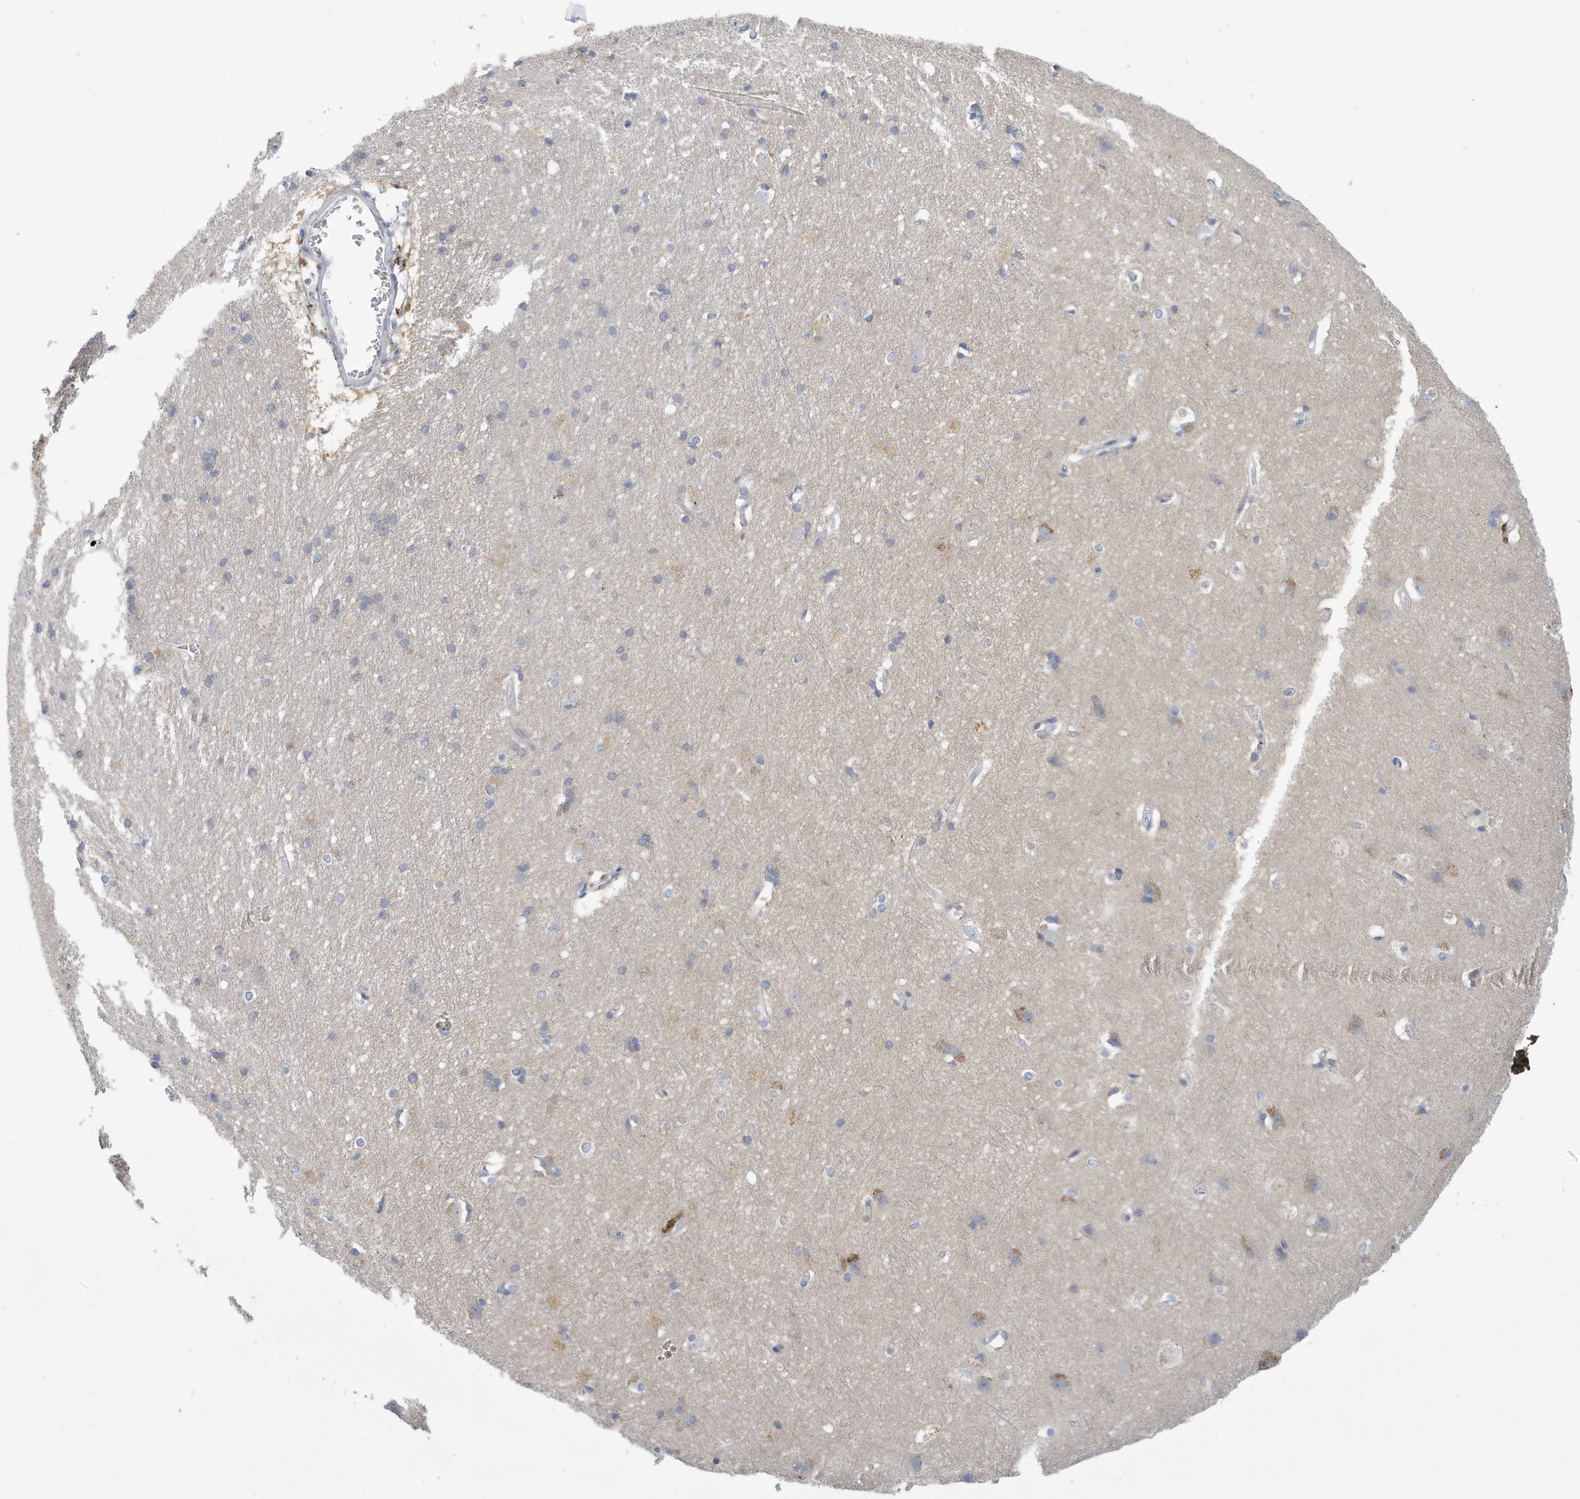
{"staining": {"intensity": "negative", "quantity": "none", "location": "none"}, "tissue": "cerebral cortex", "cell_type": "Endothelial cells", "image_type": "normal", "snomed": [{"axis": "morphology", "description": "Normal tissue, NOS"}, {"axis": "topography", "description": "Cerebral cortex"}], "caption": "Immunohistochemical staining of unremarkable human cerebral cortex displays no significant positivity in endothelial cells. The staining is performed using DAB (3,3'-diaminobenzidine) brown chromogen with nuclei counter-stained in using hematoxylin.", "gene": "VTA1", "patient": {"sex": "male", "age": 54}}